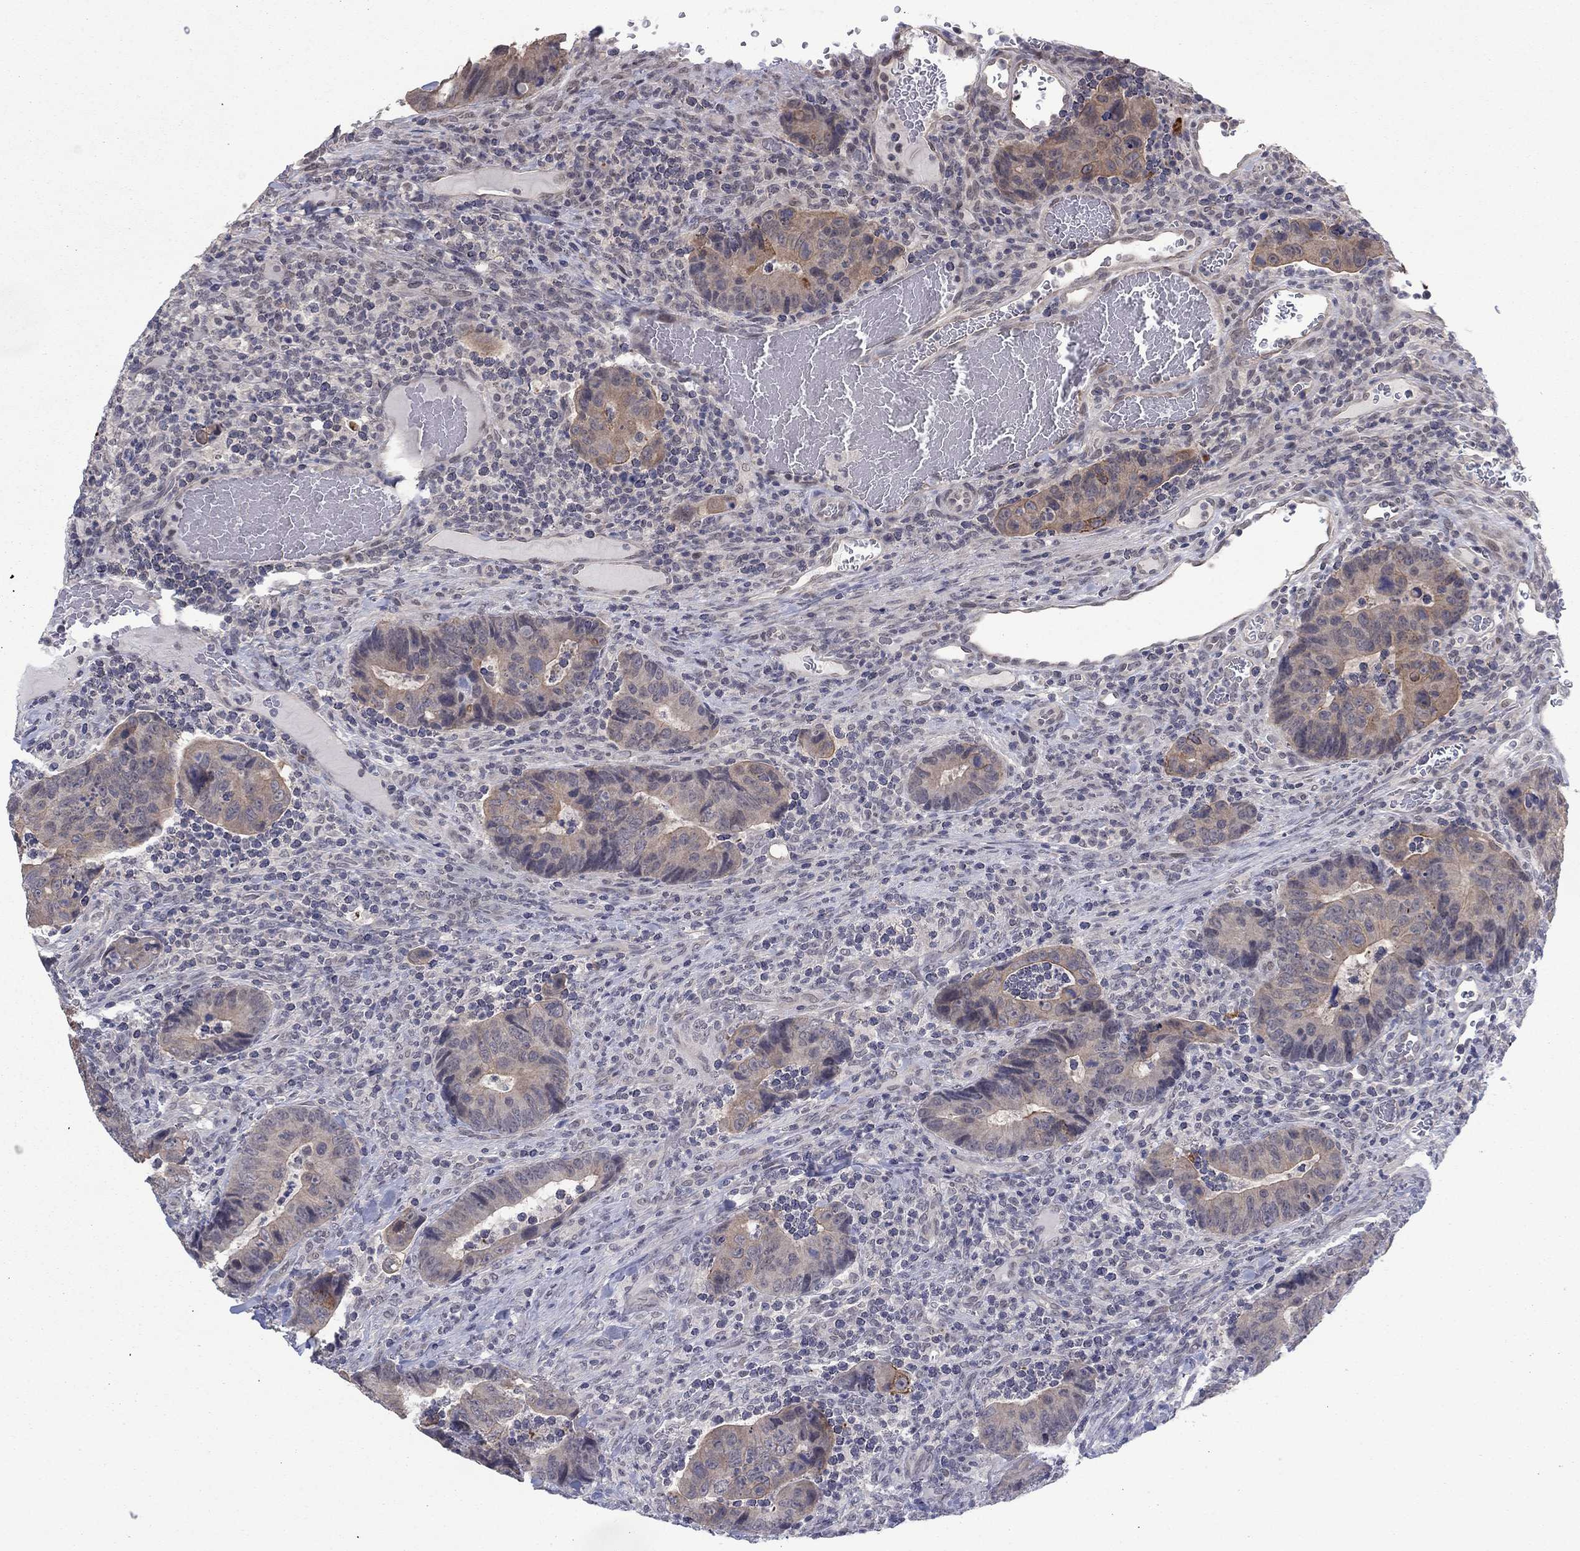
{"staining": {"intensity": "strong", "quantity": "<25%", "location": "cytoplasmic/membranous"}, "tissue": "colorectal cancer", "cell_type": "Tumor cells", "image_type": "cancer", "snomed": [{"axis": "morphology", "description": "Adenocarcinoma, NOS"}, {"axis": "topography", "description": "Colon"}], "caption": "An image showing strong cytoplasmic/membranous expression in approximately <25% of tumor cells in adenocarcinoma (colorectal), as visualized by brown immunohistochemical staining.", "gene": "SLC22A2", "patient": {"sex": "female", "age": 56}}